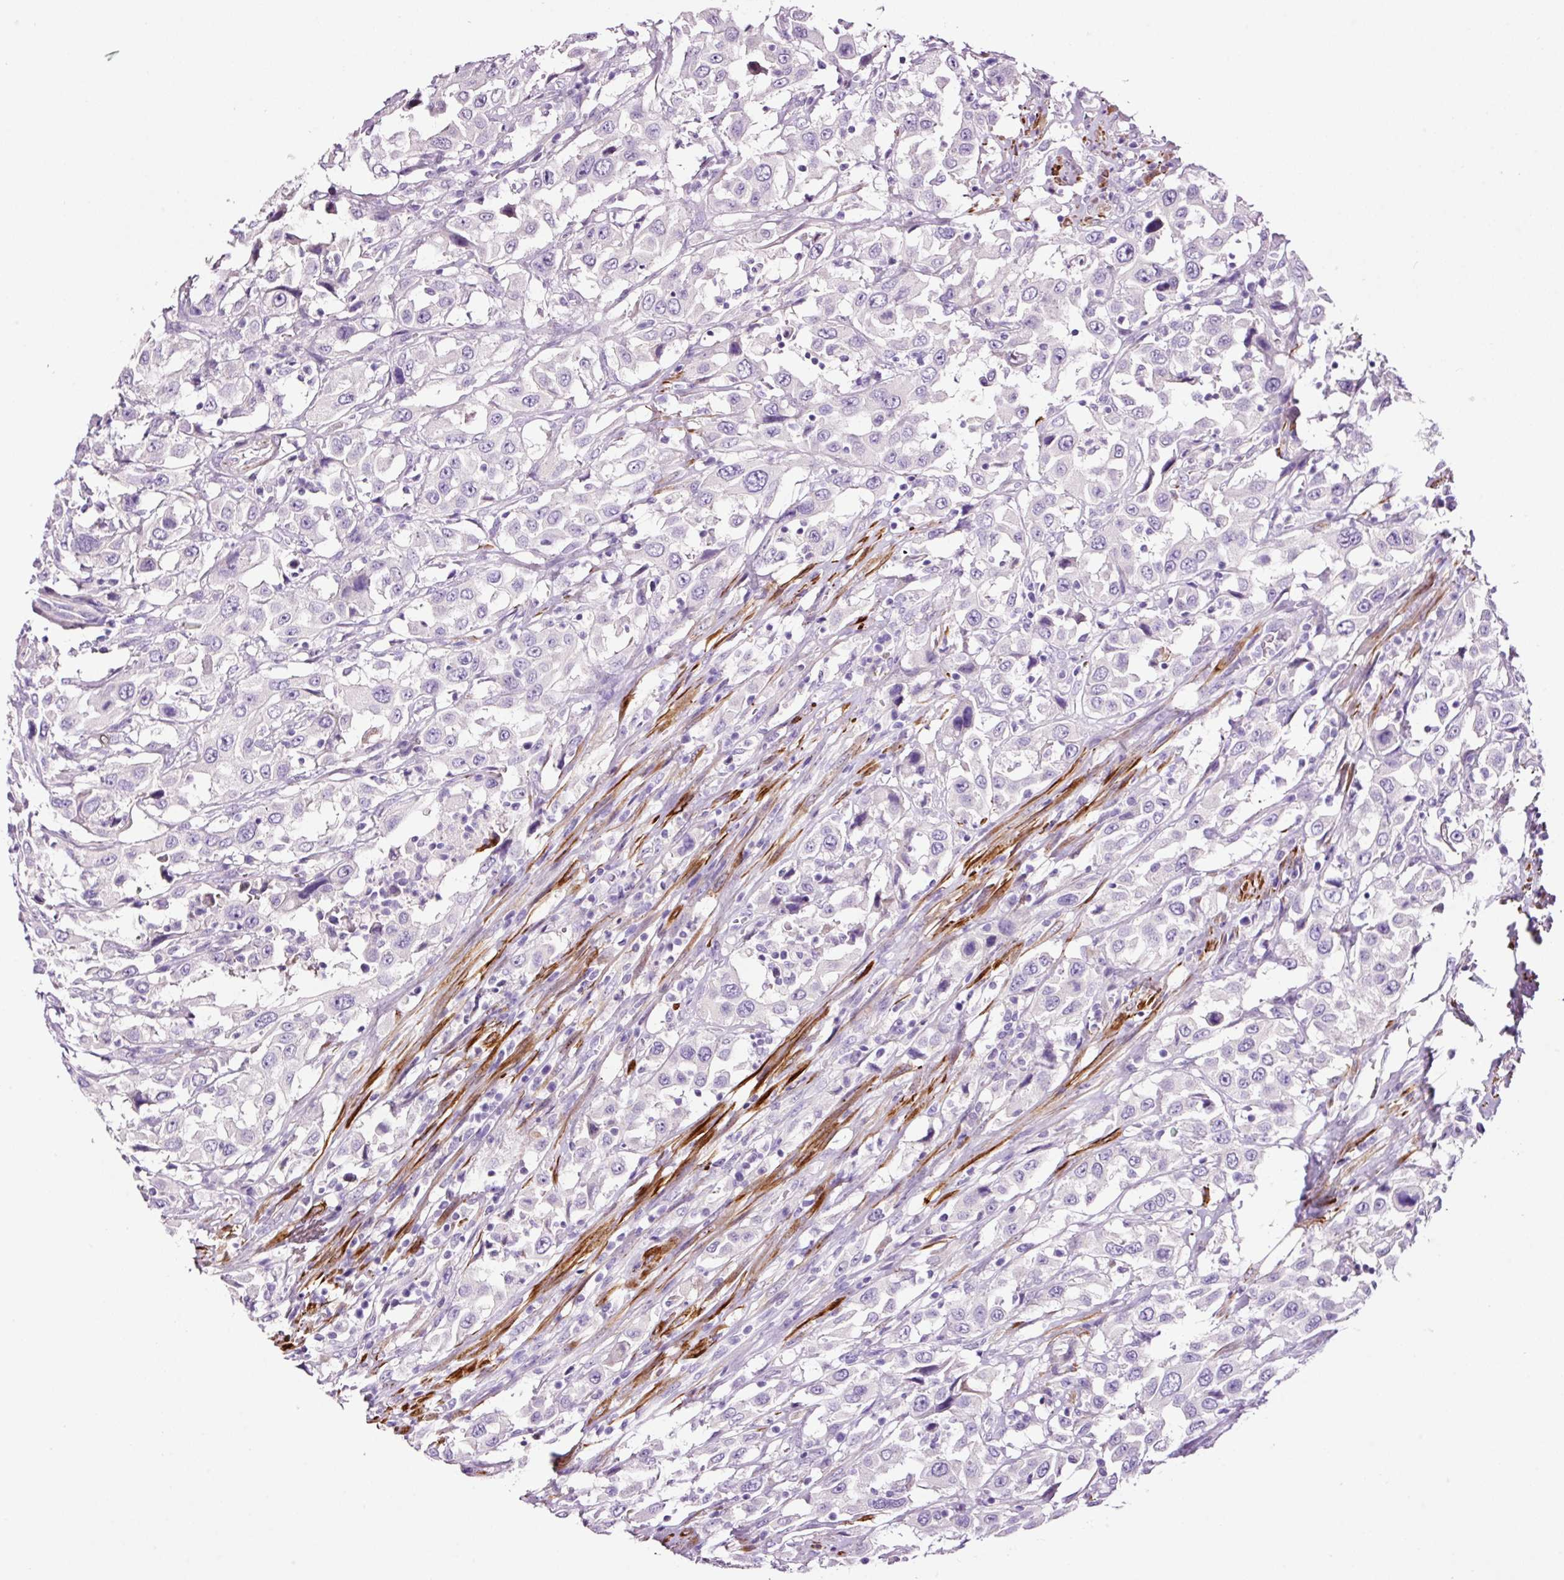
{"staining": {"intensity": "negative", "quantity": "none", "location": "none"}, "tissue": "urothelial cancer", "cell_type": "Tumor cells", "image_type": "cancer", "snomed": [{"axis": "morphology", "description": "Urothelial carcinoma, High grade"}, {"axis": "topography", "description": "Urinary bladder"}], "caption": "Immunohistochemistry image of human urothelial cancer stained for a protein (brown), which shows no expression in tumor cells. (Brightfield microscopy of DAB IHC at high magnification).", "gene": "PAM", "patient": {"sex": "male", "age": 61}}